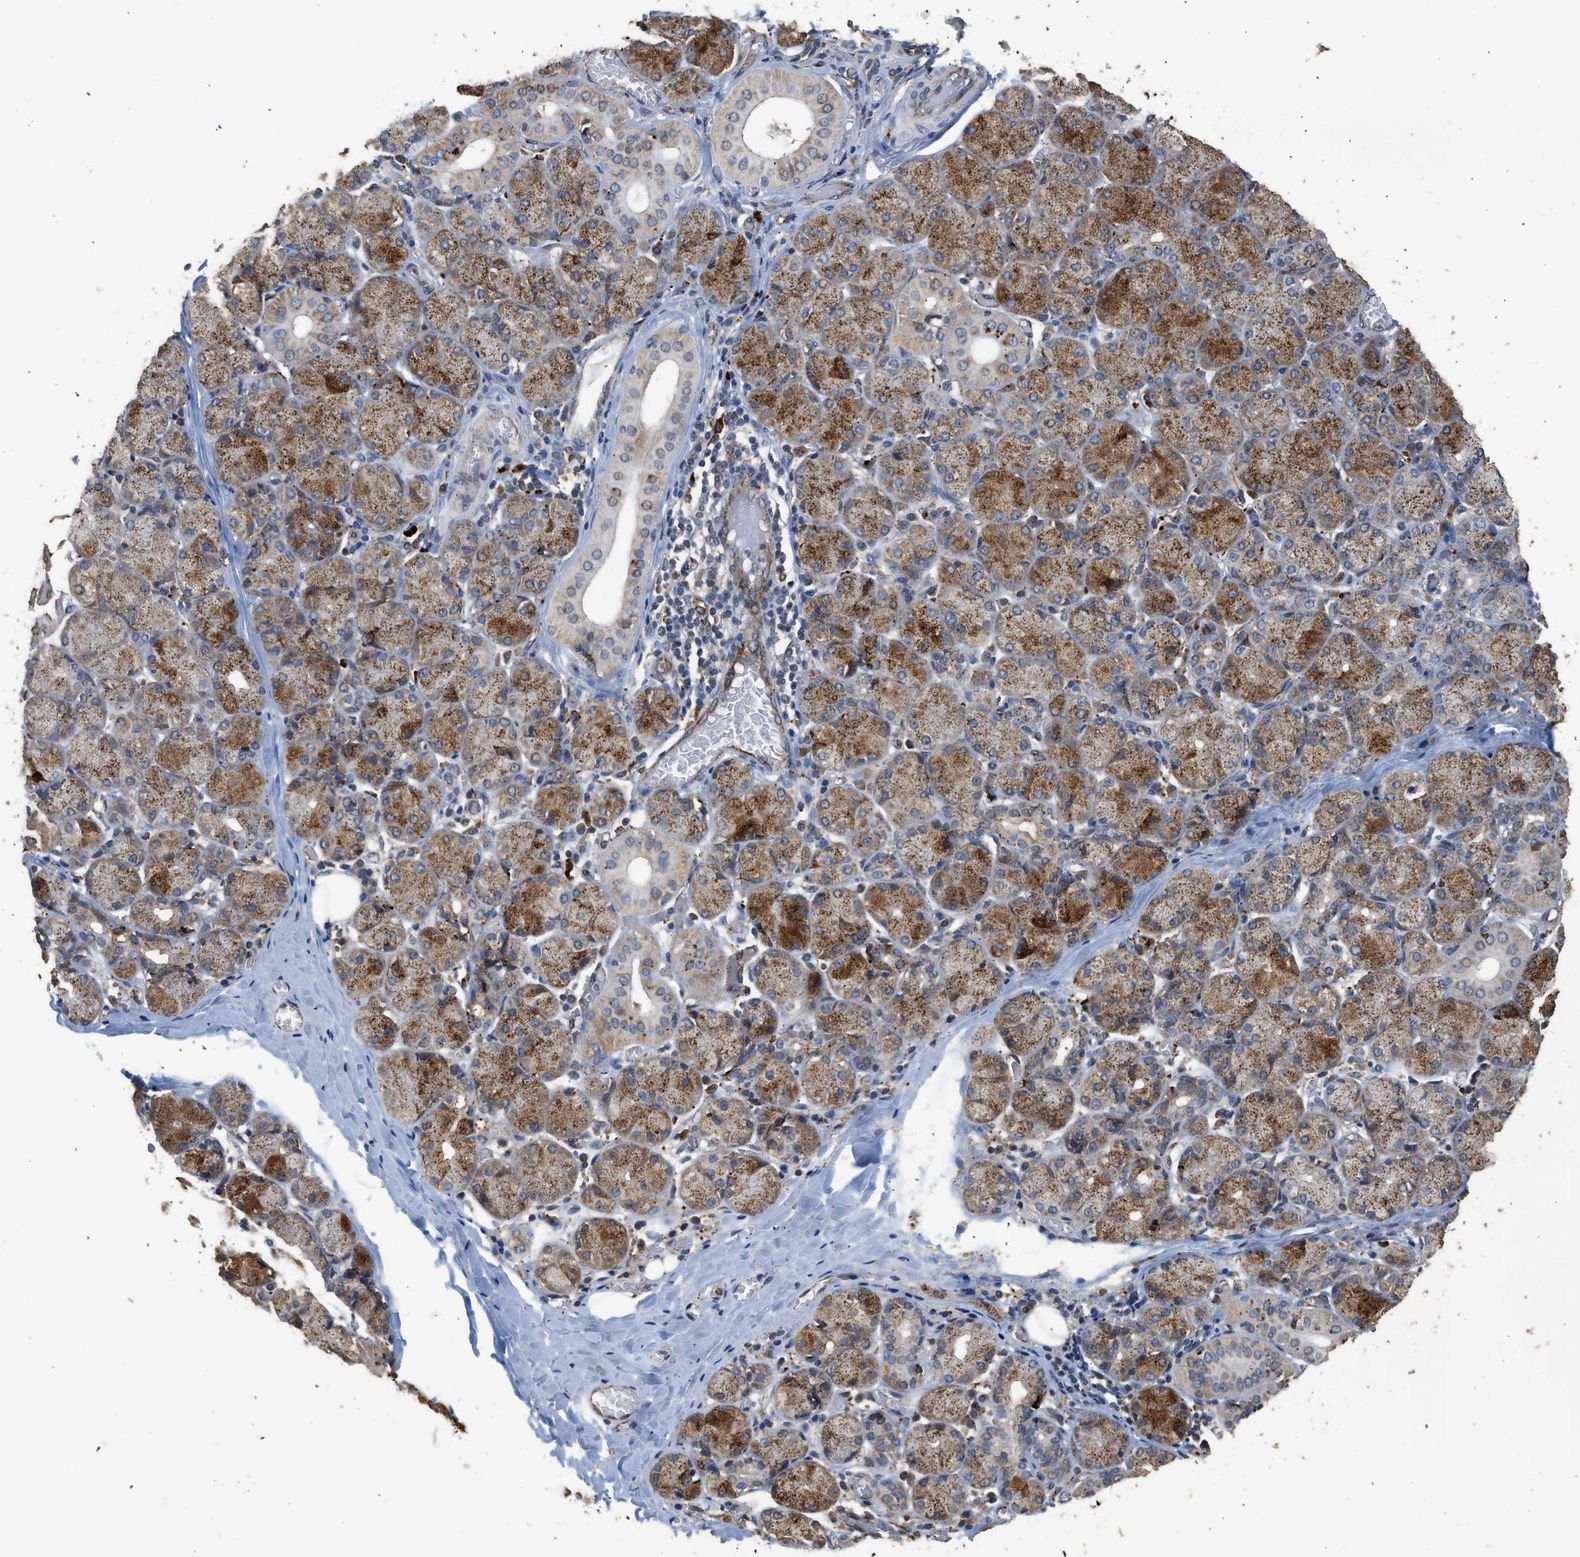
{"staining": {"intensity": "moderate", "quantity": ">75%", "location": "cytoplasmic/membranous"}, "tissue": "salivary gland", "cell_type": "Glandular cells", "image_type": "normal", "snomed": [{"axis": "morphology", "description": "Normal tissue, NOS"}, {"axis": "topography", "description": "Salivary gland"}], "caption": "A brown stain labels moderate cytoplasmic/membranous expression of a protein in glandular cells of normal human salivary gland. The protein of interest is stained brown, and the nuclei are stained in blue (DAB IHC with brightfield microscopy, high magnification).", "gene": "CTSV", "patient": {"sex": "female", "age": 24}}